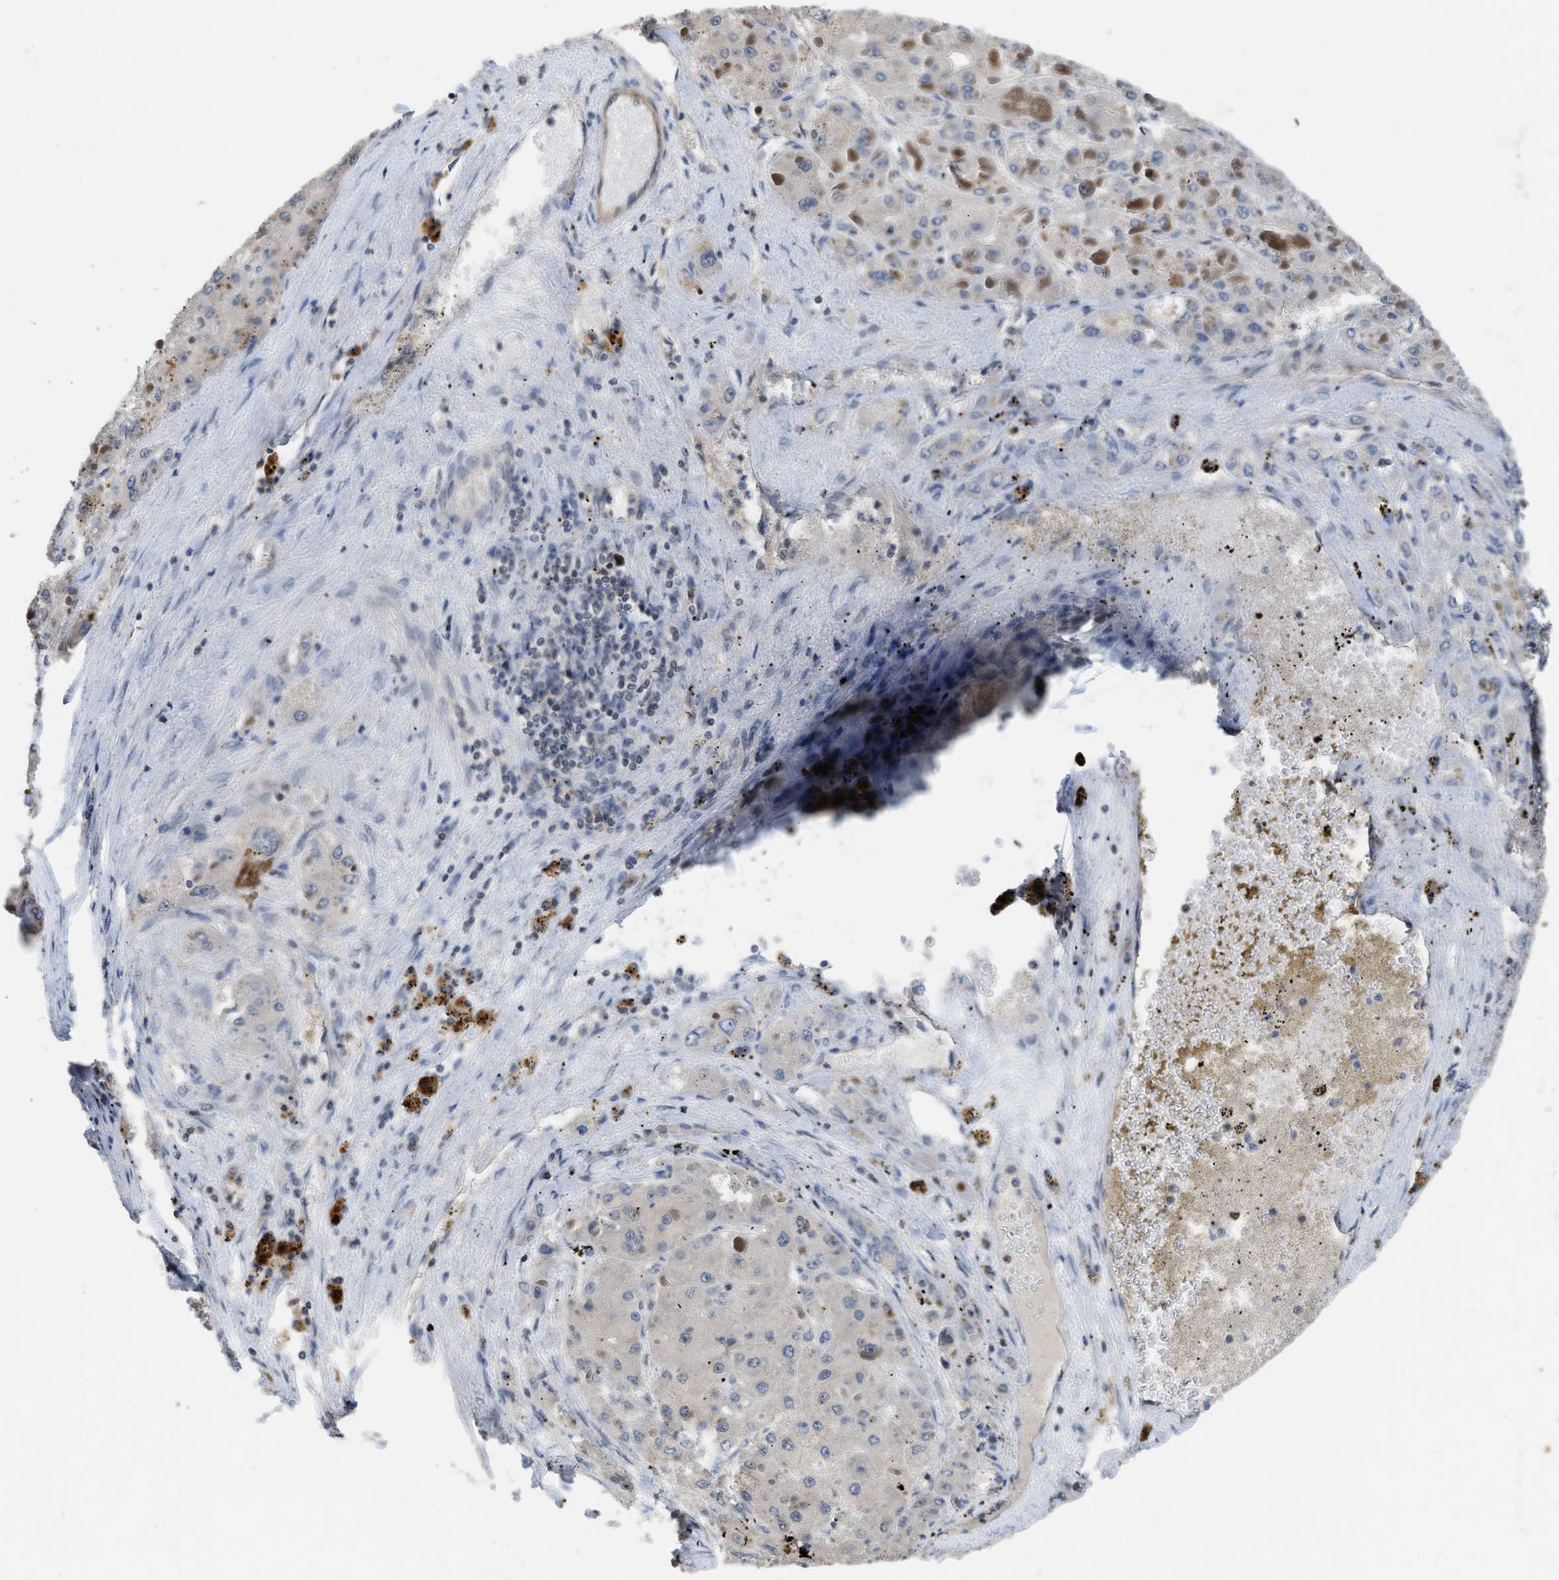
{"staining": {"intensity": "negative", "quantity": "none", "location": "none"}, "tissue": "liver cancer", "cell_type": "Tumor cells", "image_type": "cancer", "snomed": [{"axis": "morphology", "description": "Carcinoma, Hepatocellular, NOS"}, {"axis": "topography", "description": "Liver"}], "caption": "The histopathology image reveals no staining of tumor cells in liver cancer.", "gene": "TES", "patient": {"sex": "female", "age": 73}}